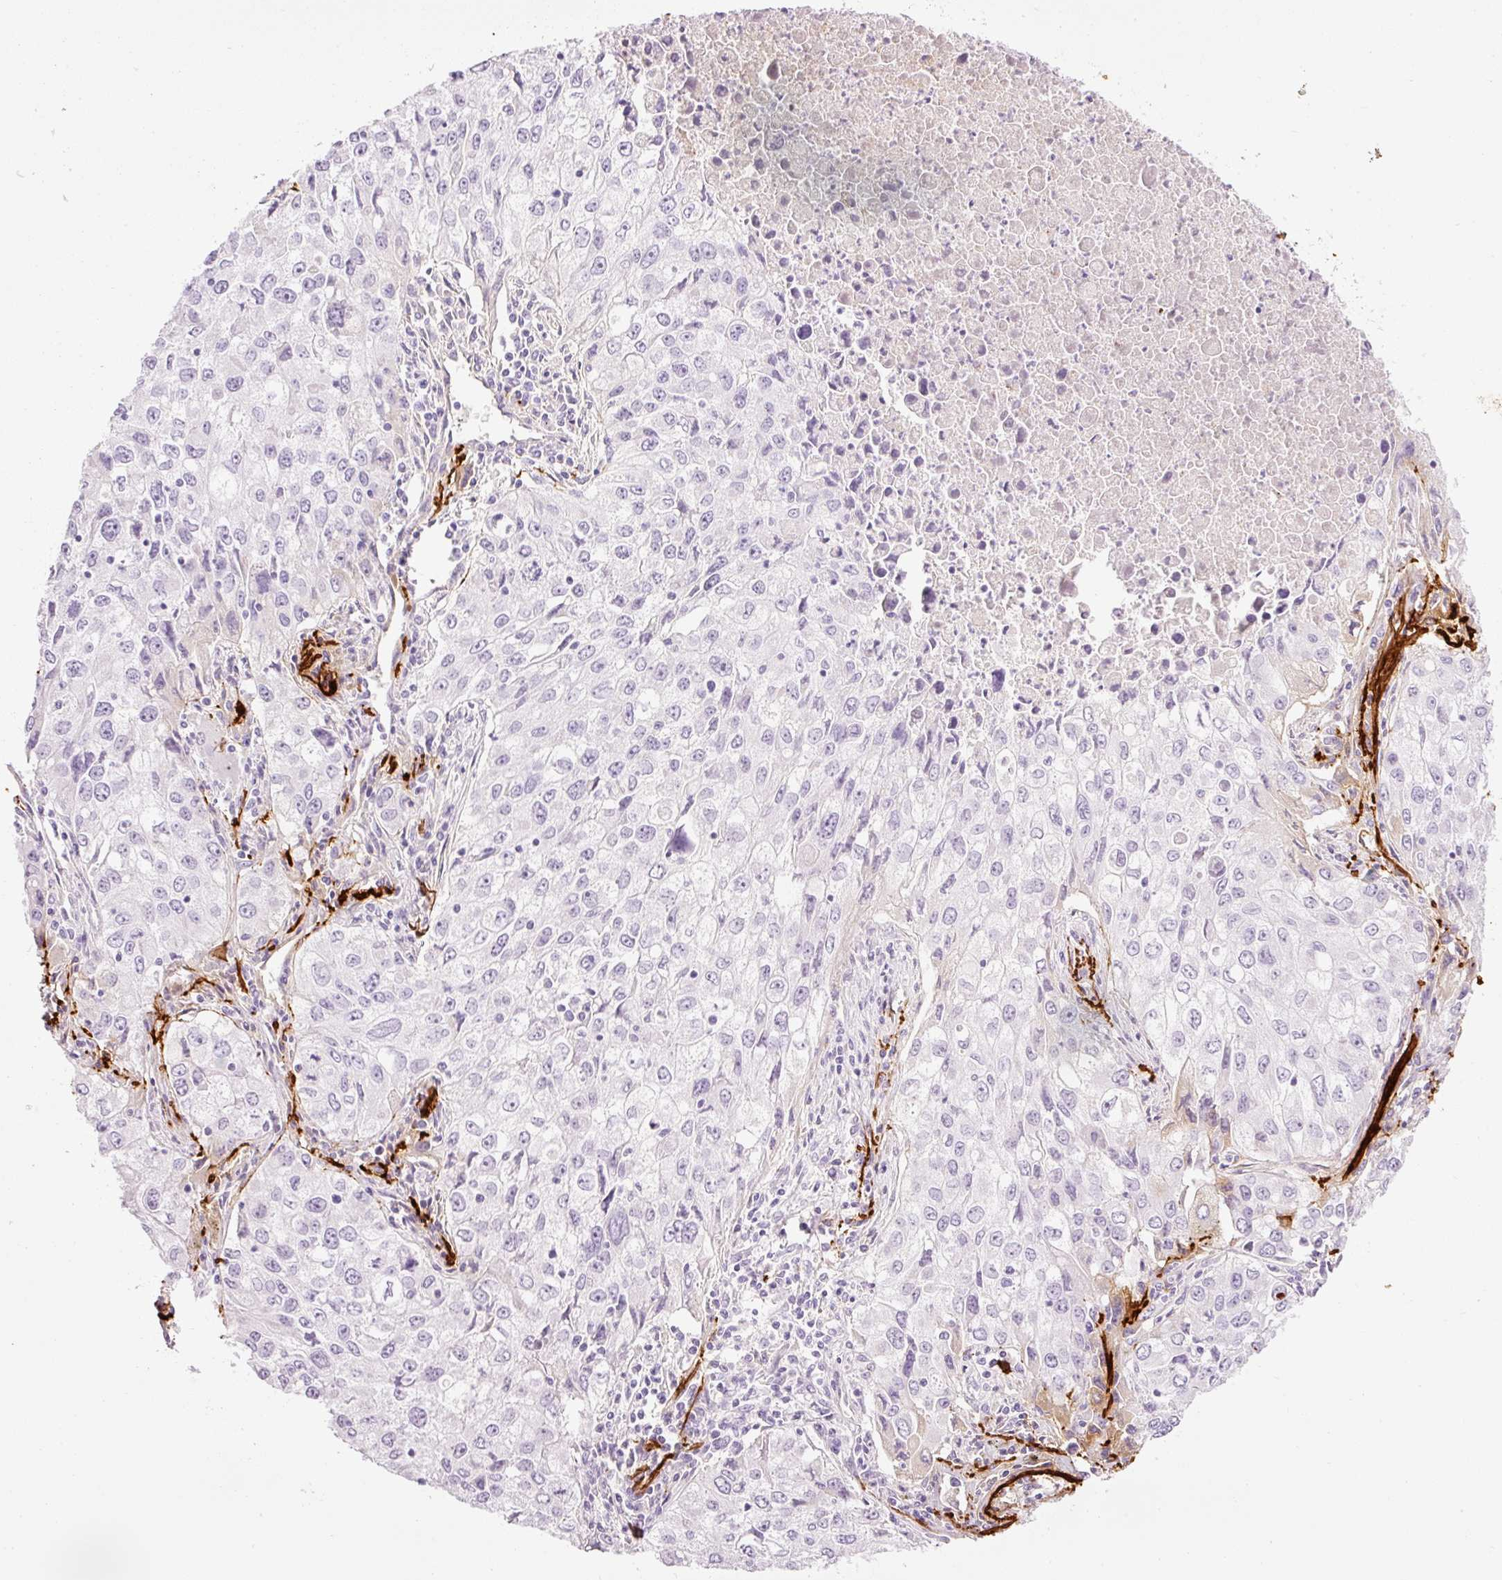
{"staining": {"intensity": "negative", "quantity": "none", "location": "none"}, "tissue": "lung cancer", "cell_type": "Tumor cells", "image_type": "cancer", "snomed": [{"axis": "morphology", "description": "Adenocarcinoma, NOS"}, {"axis": "morphology", "description": "Adenocarcinoma, metastatic, NOS"}, {"axis": "topography", "description": "Lymph node"}, {"axis": "topography", "description": "Lung"}], "caption": "An immunohistochemistry (IHC) histopathology image of lung cancer is shown. There is no staining in tumor cells of lung cancer.", "gene": "MFAP4", "patient": {"sex": "female", "age": 42}}